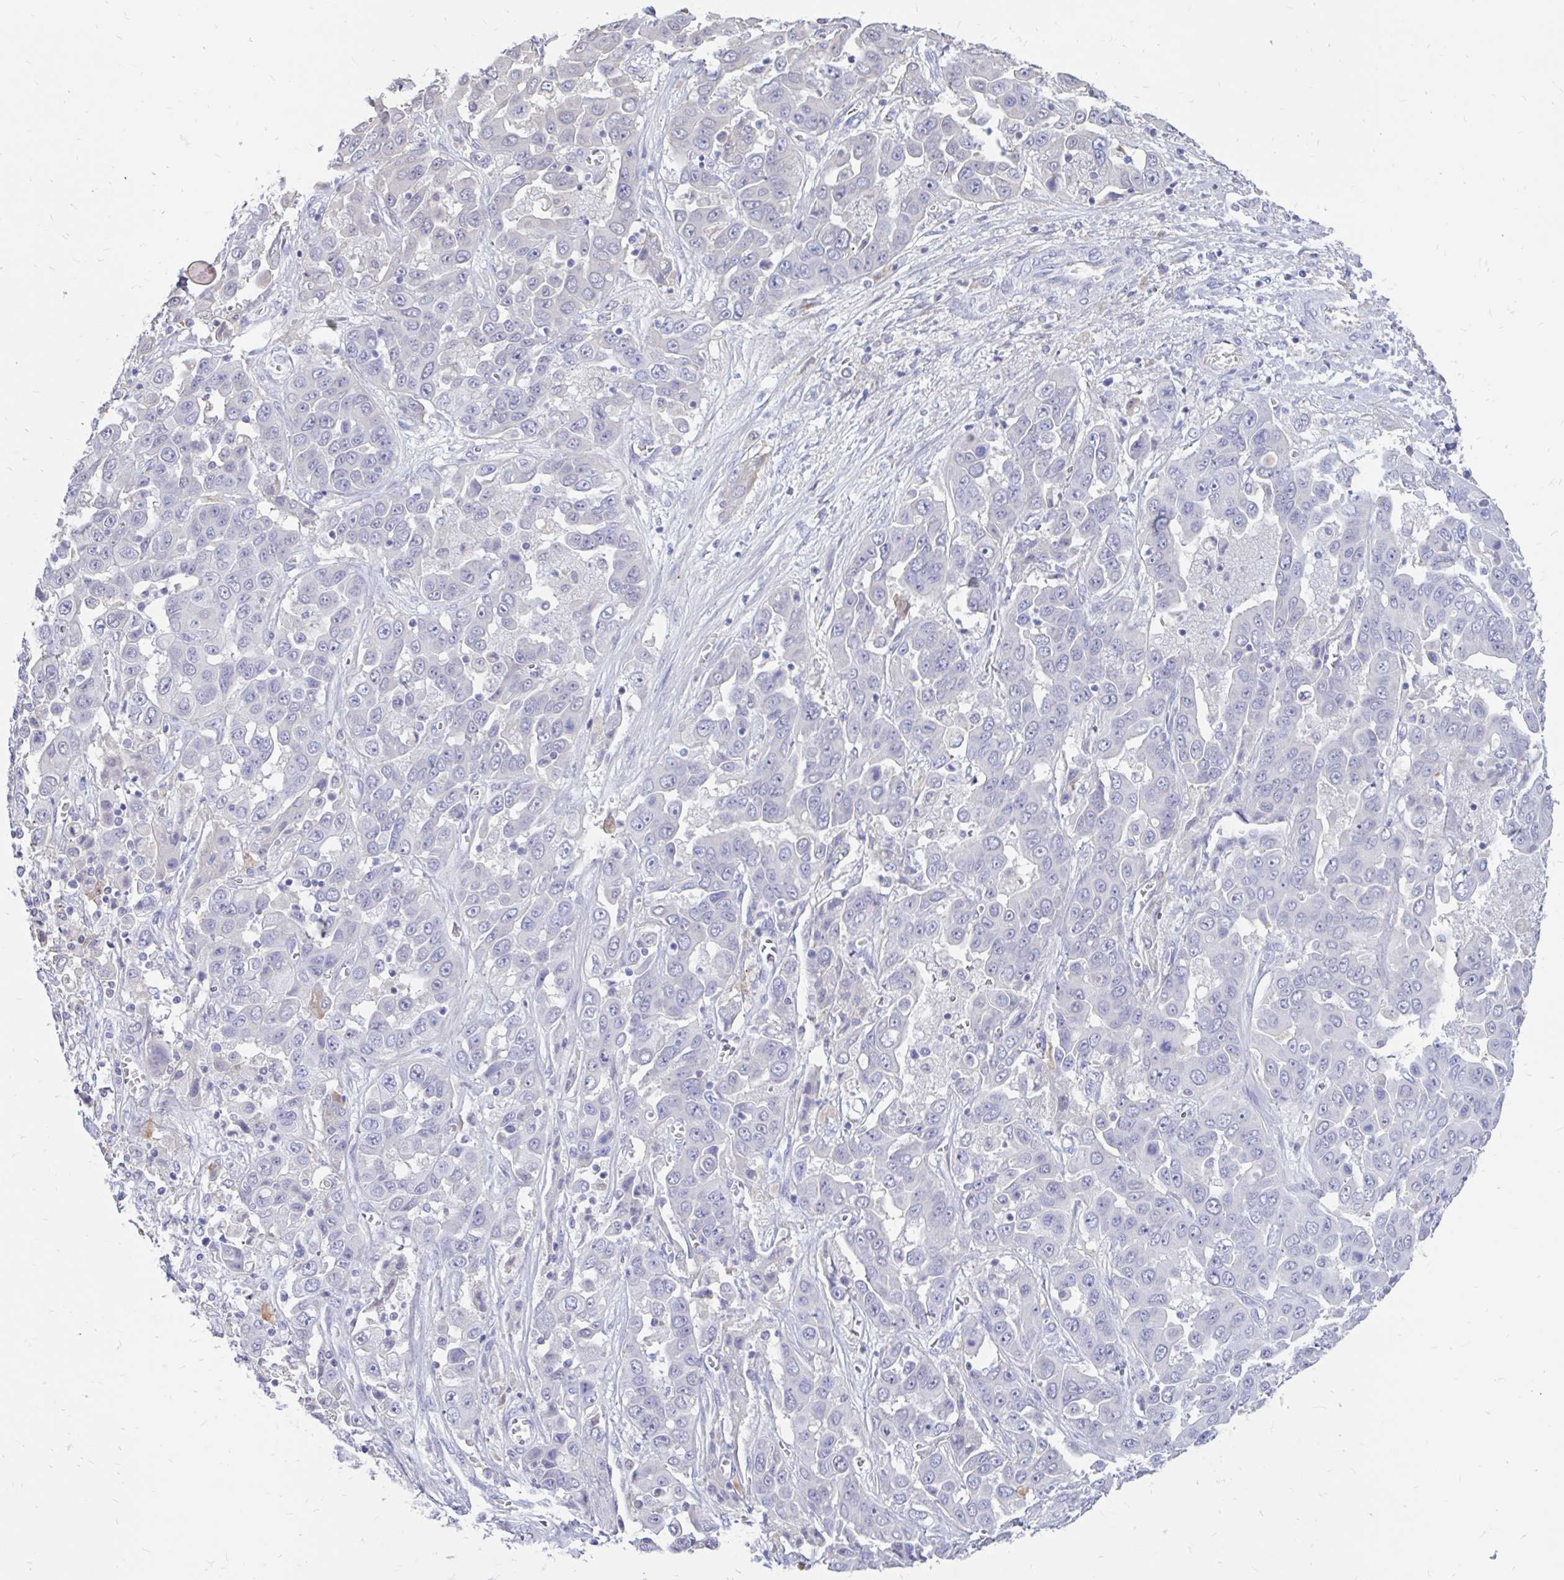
{"staining": {"intensity": "negative", "quantity": "none", "location": "none"}, "tissue": "liver cancer", "cell_type": "Tumor cells", "image_type": "cancer", "snomed": [{"axis": "morphology", "description": "Cholangiocarcinoma"}, {"axis": "topography", "description": "Liver"}], "caption": "Immunohistochemistry of liver cancer (cholangiocarcinoma) displays no expression in tumor cells.", "gene": "IGSF5", "patient": {"sex": "female", "age": 52}}